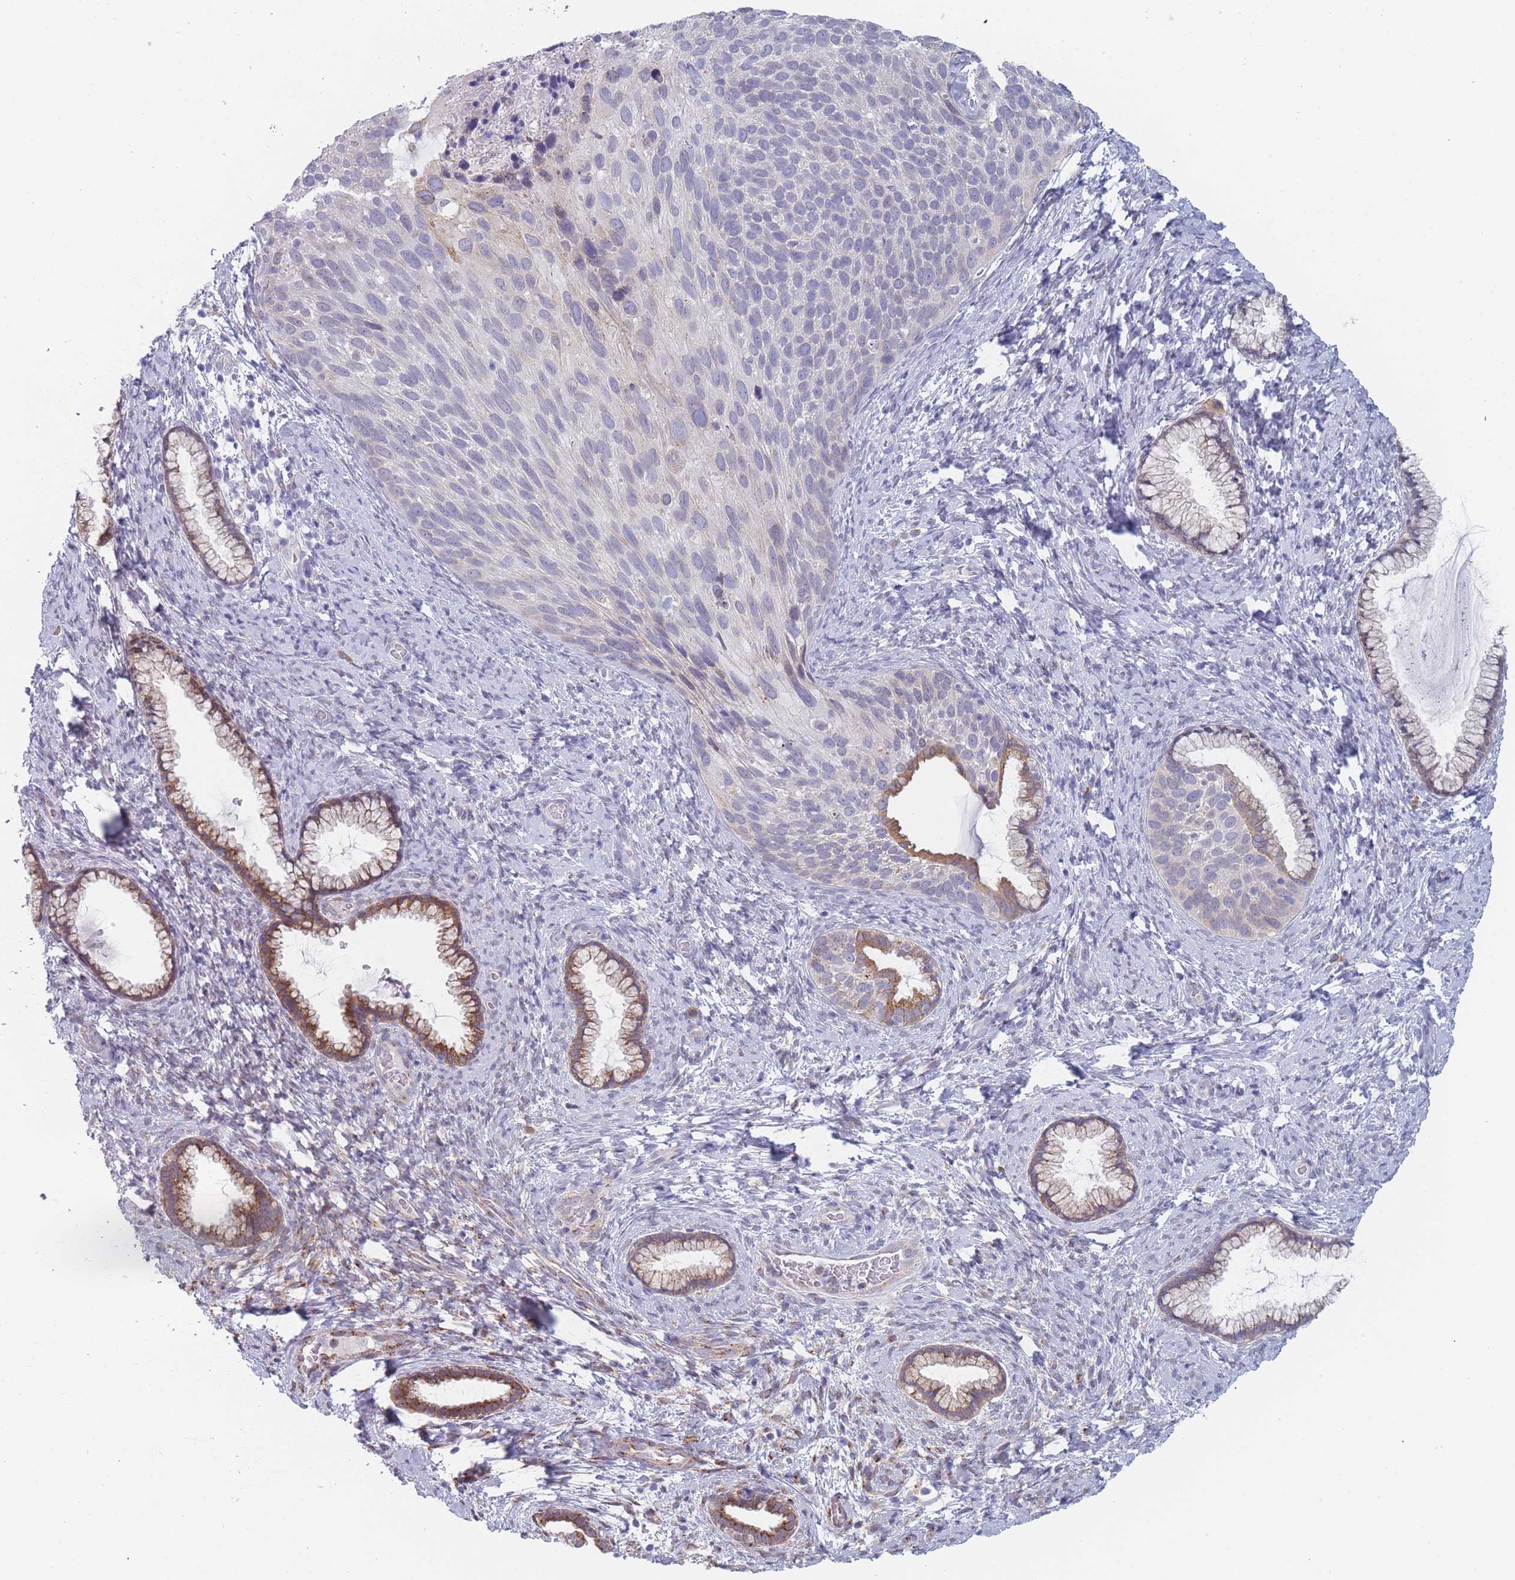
{"staining": {"intensity": "negative", "quantity": "none", "location": "none"}, "tissue": "cervical cancer", "cell_type": "Tumor cells", "image_type": "cancer", "snomed": [{"axis": "morphology", "description": "Squamous cell carcinoma, NOS"}, {"axis": "topography", "description": "Cervix"}], "caption": "DAB (3,3'-diaminobenzidine) immunohistochemical staining of cervical cancer (squamous cell carcinoma) demonstrates no significant expression in tumor cells.", "gene": "TMED10", "patient": {"sex": "female", "age": 80}}